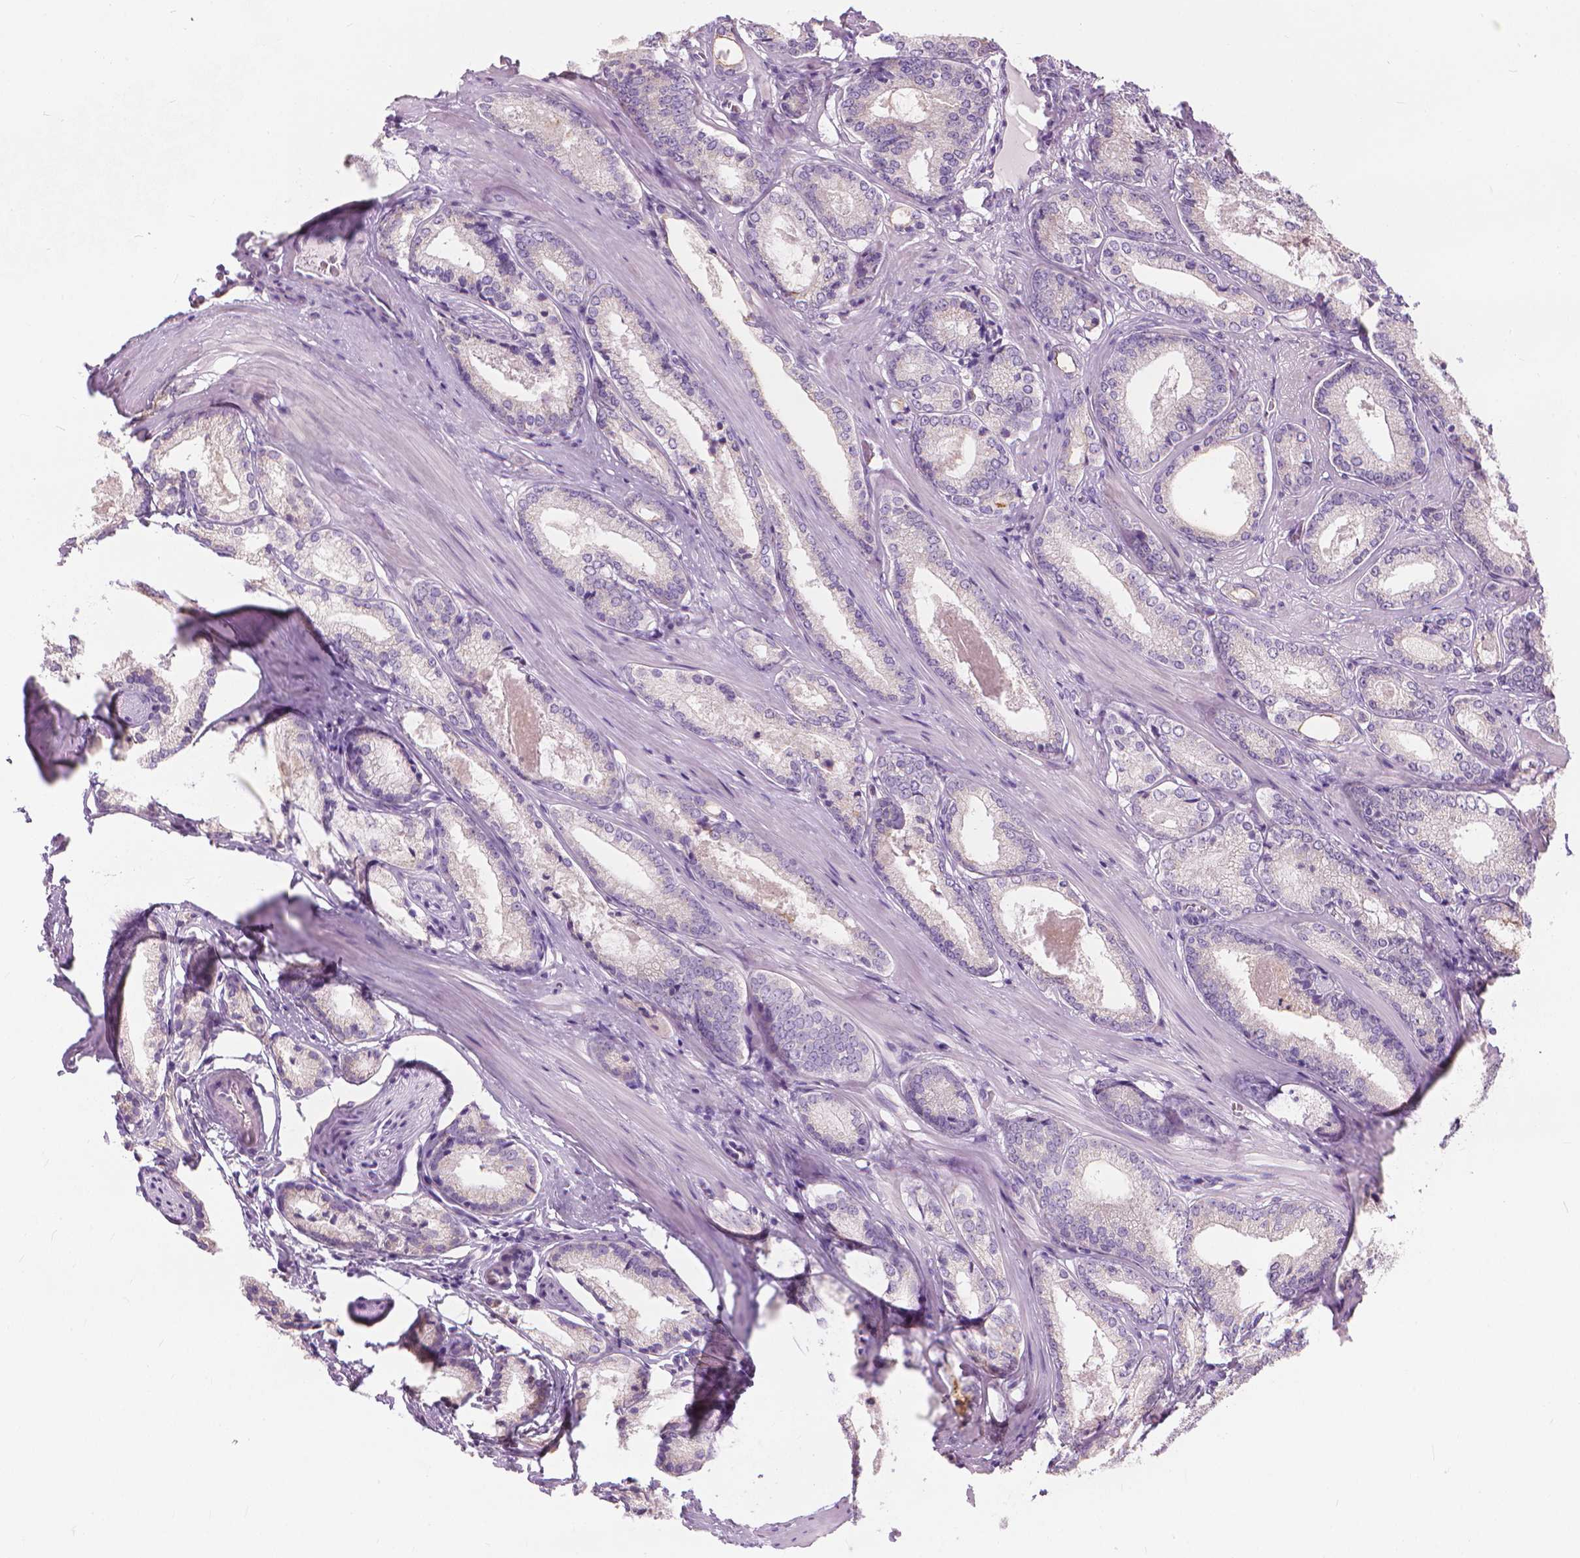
{"staining": {"intensity": "negative", "quantity": "none", "location": "none"}, "tissue": "prostate cancer", "cell_type": "Tumor cells", "image_type": "cancer", "snomed": [{"axis": "morphology", "description": "Adenocarcinoma, Low grade"}, {"axis": "topography", "description": "Prostate"}], "caption": "A micrograph of human prostate cancer is negative for staining in tumor cells. (Stains: DAB (3,3'-diaminobenzidine) IHC with hematoxylin counter stain, Microscopy: brightfield microscopy at high magnification).", "gene": "GPRC5A", "patient": {"sex": "male", "age": 56}}